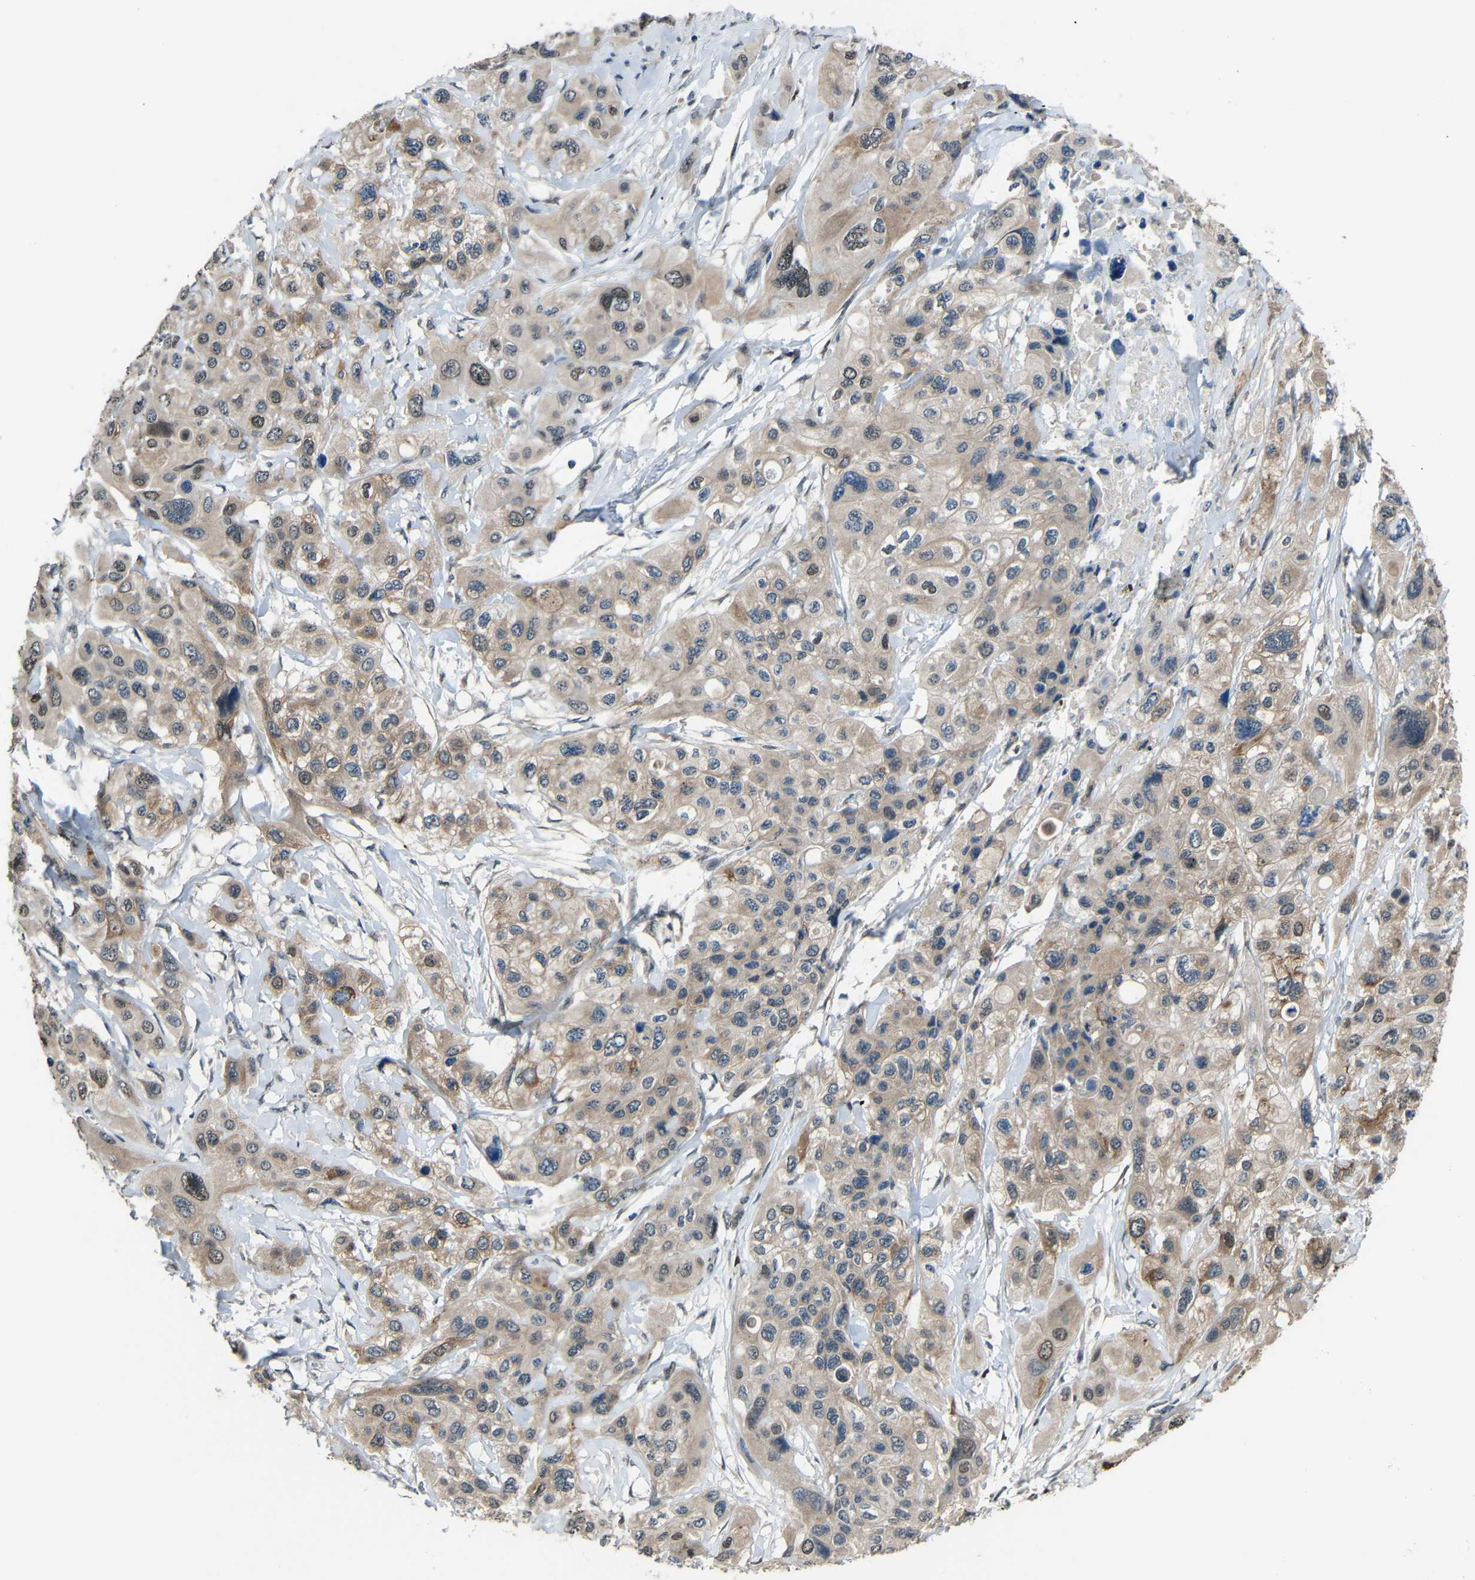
{"staining": {"intensity": "weak", "quantity": ">75%", "location": "cytoplasmic/membranous"}, "tissue": "pancreatic cancer", "cell_type": "Tumor cells", "image_type": "cancer", "snomed": [{"axis": "morphology", "description": "Adenocarcinoma, NOS"}, {"axis": "topography", "description": "Pancreas"}], "caption": "Immunohistochemistry (DAB) staining of adenocarcinoma (pancreatic) demonstrates weak cytoplasmic/membranous protein positivity in about >75% of tumor cells.", "gene": "STBD1", "patient": {"sex": "male", "age": 73}}